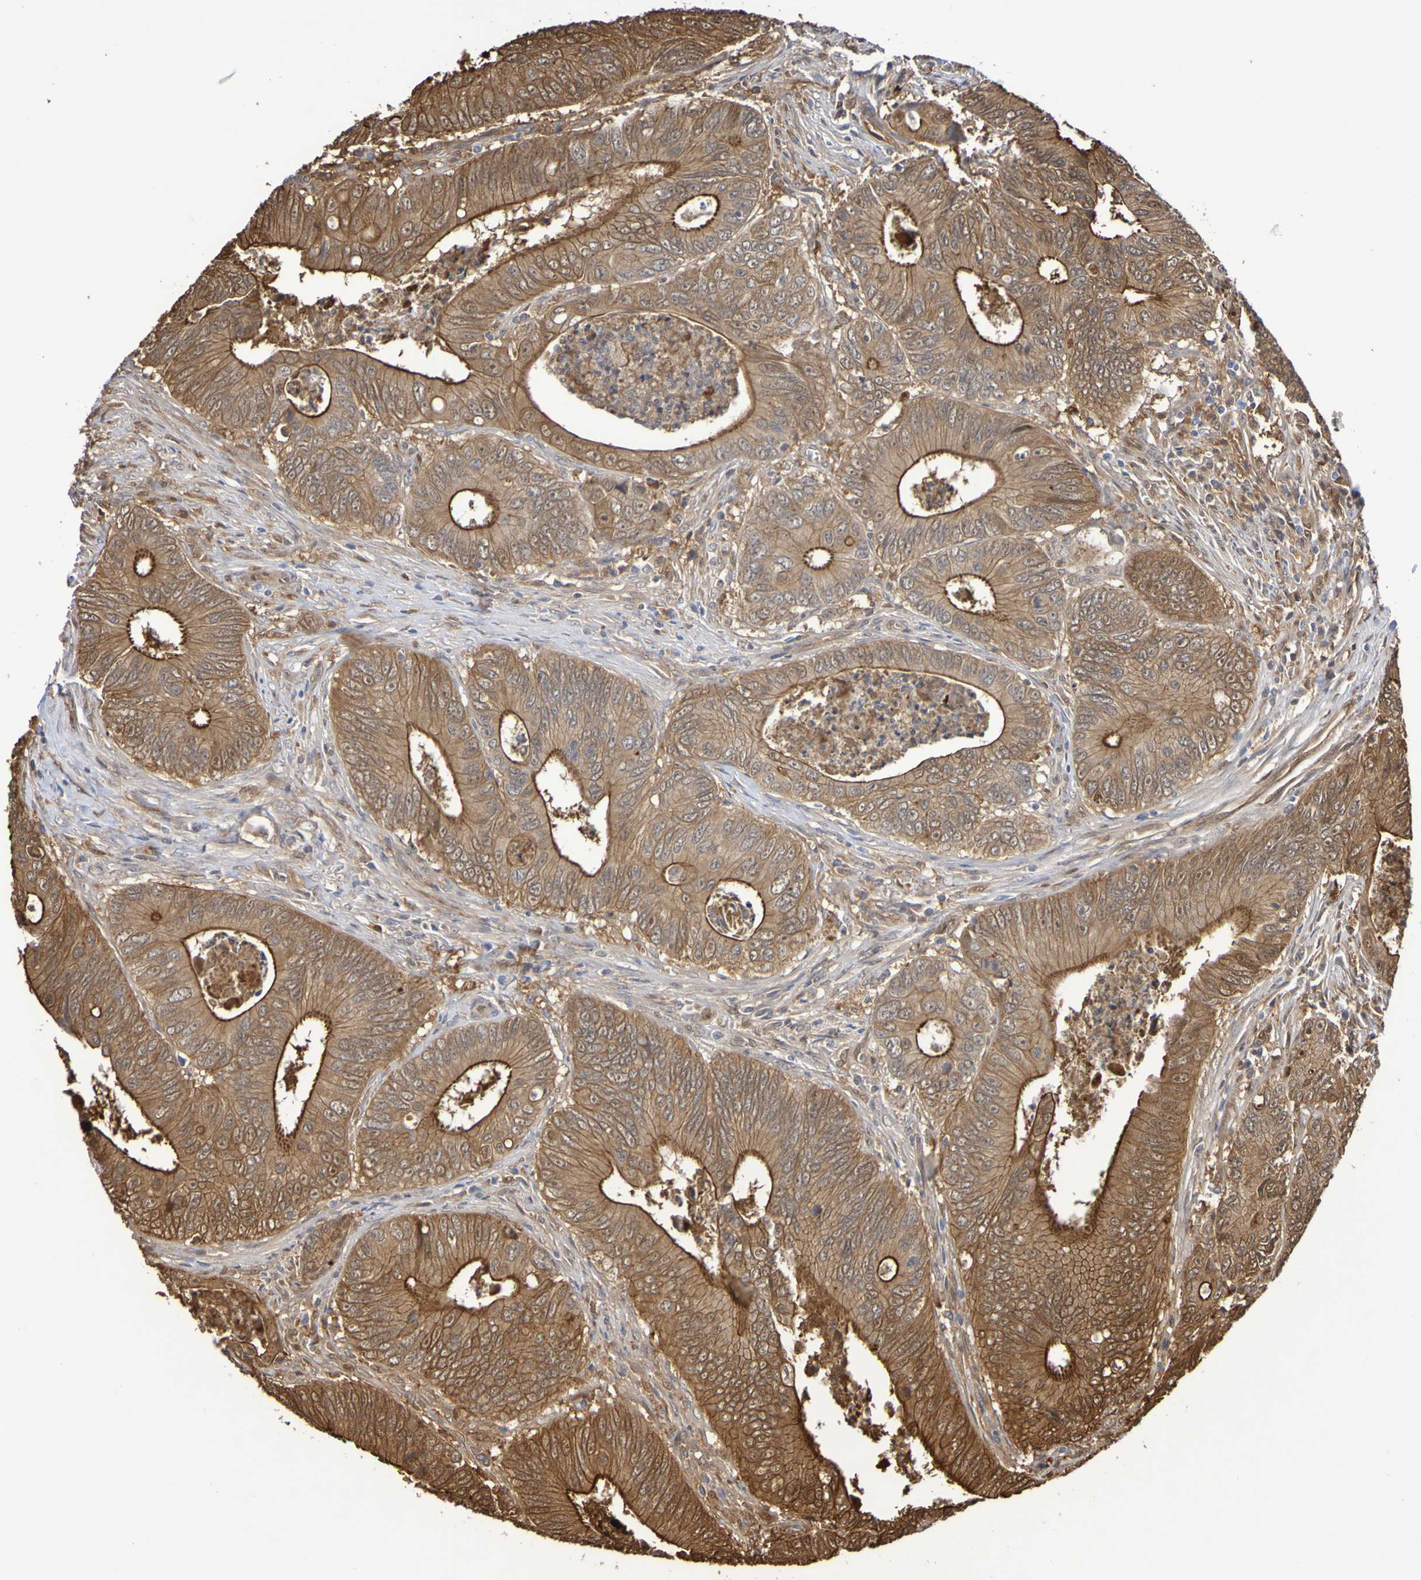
{"staining": {"intensity": "strong", "quantity": ">75%", "location": "cytoplasmic/membranous"}, "tissue": "colorectal cancer", "cell_type": "Tumor cells", "image_type": "cancer", "snomed": [{"axis": "morphology", "description": "Inflammation, NOS"}, {"axis": "morphology", "description": "Adenocarcinoma, NOS"}, {"axis": "topography", "description": "Colon"}], "caption": "A brown stain shows strong cytoplasmic/membranous expression of a protein in colorectal cancer (adenocarcinoma) tumor cells. (DAB IHC, brown staining for protein, blue staining for nuclei).", "gene": "SERPINB6", "patient": {"sex": "male", "age": 72}}